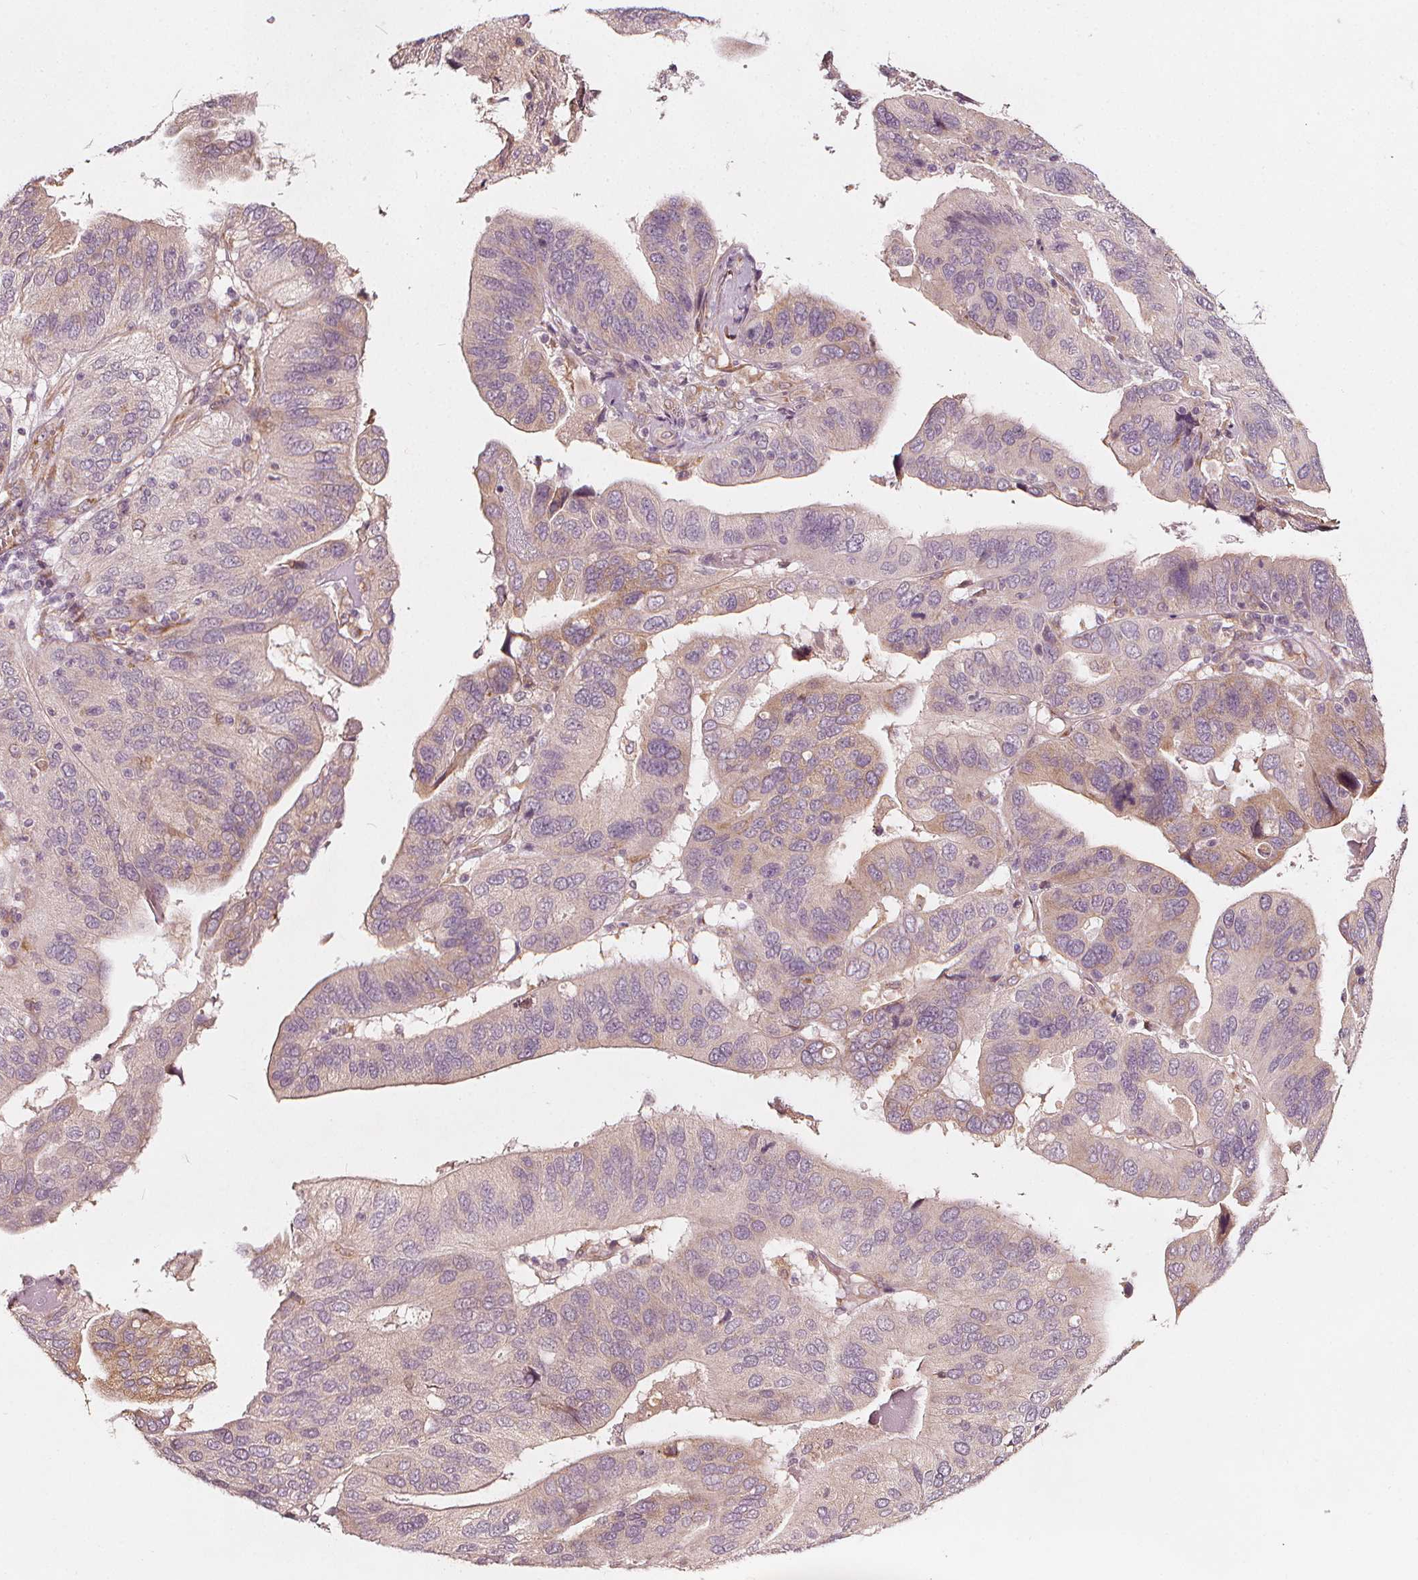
{"staining": {"intensity": "weak", "quantity": "<25%", "location": "cytoplasmic/membranous"}, "tissue": "ovarian cancer", "cell_type": "Tumor cells", "image_type": "cancer", "snomed": [{"axis": "morphology", "description": "Cystadenocarcinoma, serous, NOS"}, {"axis": "topography", "description": "Ovary"}], "caption": "Photomicrograph shows no protein expression in tumor cells of serous cystadenocarcinoma (ovarian) tissue.", "gene": "NPC1L1", "patient": {"sex": "female", "age": 79}}